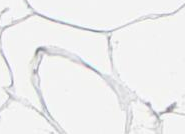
{"staining": {"intensity": "negative", "quantity": "none", "location": "none"}, "tissue": "adipose tissue", "cell_type": "Adipocytes", "image_type": "normal", "snomed": [{"axis": "morphology", "description": "Normal tissue, NOS"}, {"axis": "morphology", "description": "Duct carcinoma"}, {"axis": "topography", "description": "Breast"}, {"axis": "topography", "description": "Adipose tissue"}], "caption": "Immunohistochemistry (IHC) photomicrograph of normal adipose tissue: human adipose tissue stained with DAB demonstrates no significant protein positivity in adipocytes. The staining was performed using DAB to visualize the protein expression in brown, while the nuclei were stained in blue with hematoxylin (Magnification: 20x).", "gene": "TUBB1", "patient": {"sex": "female", "age": 37}}